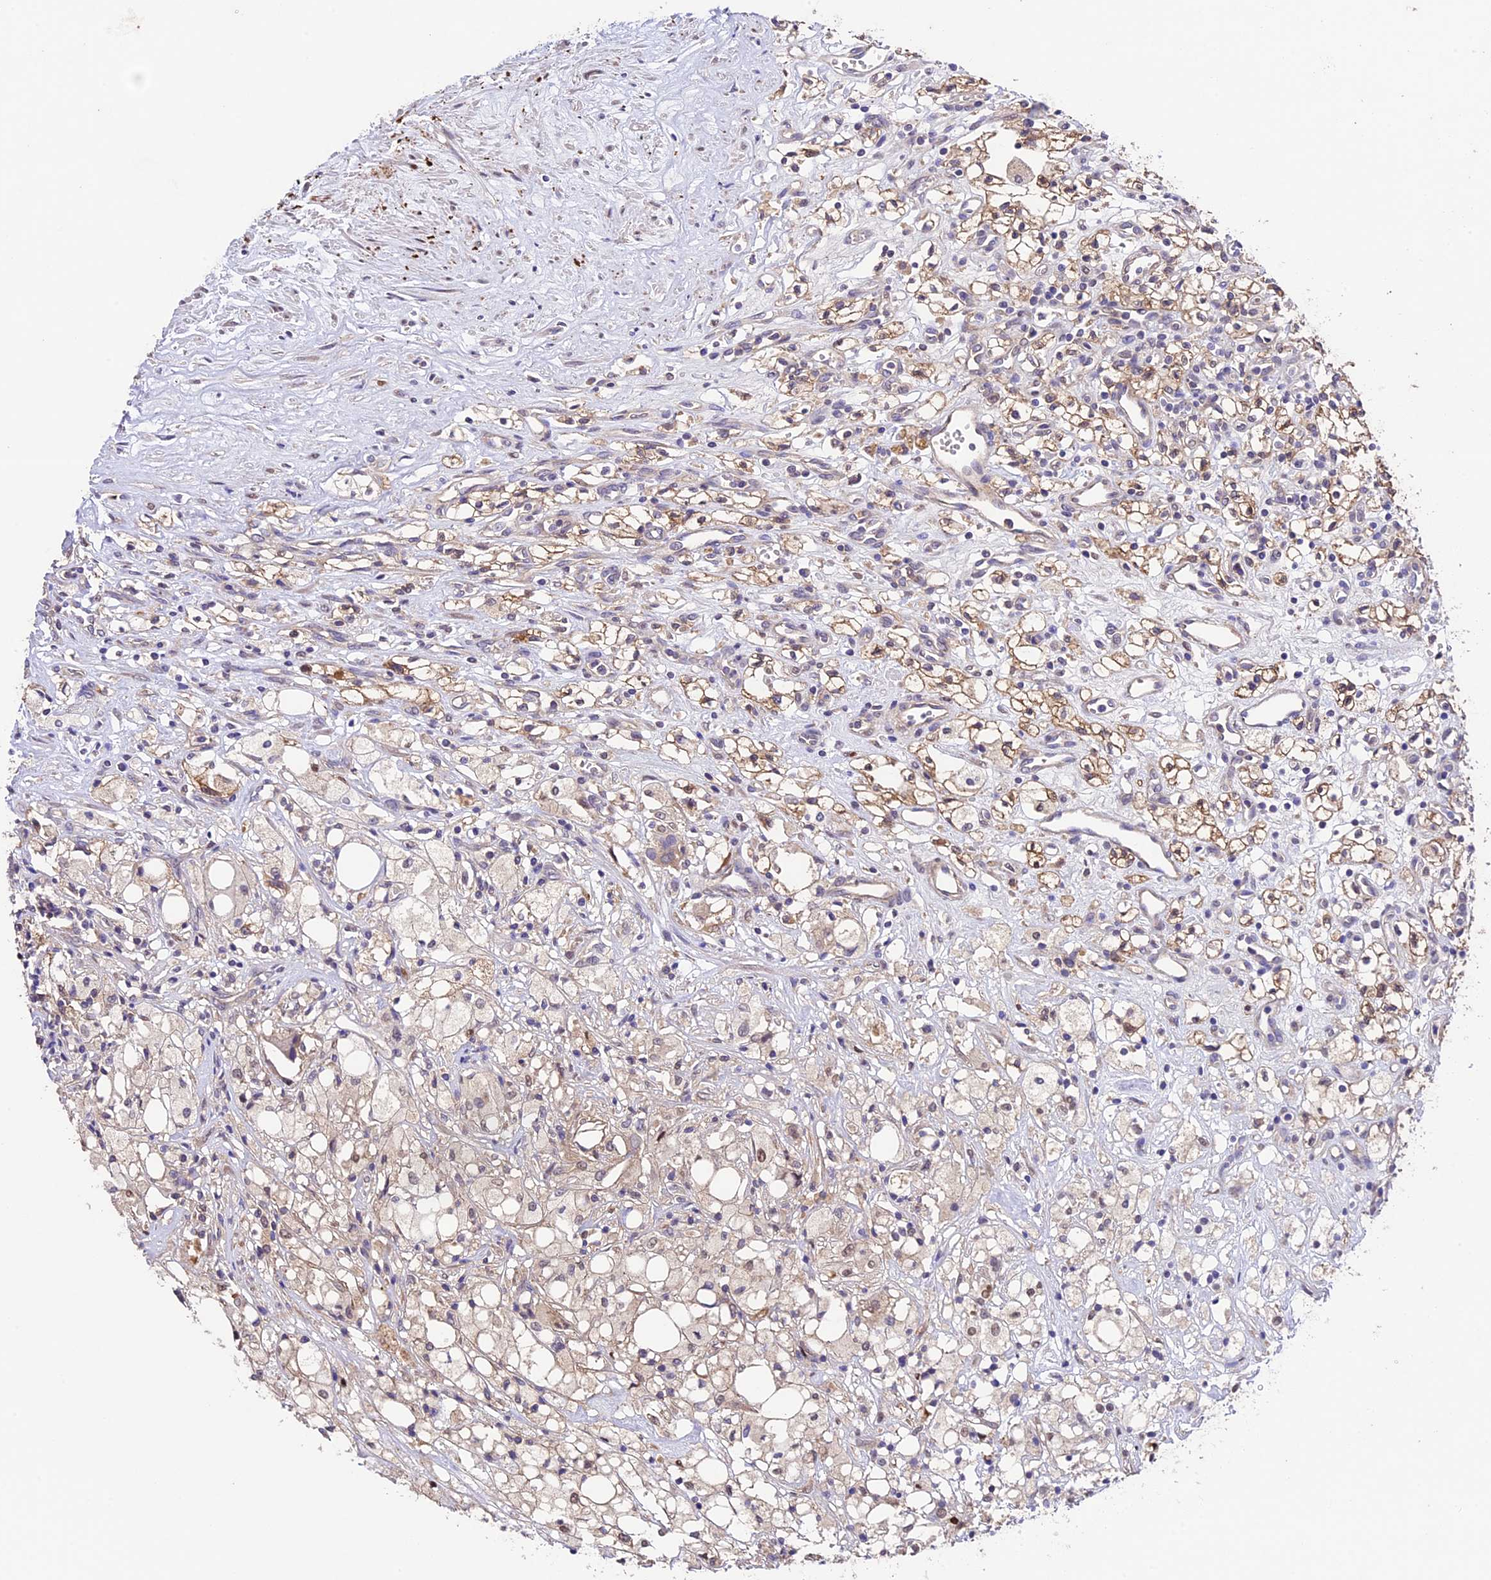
{"staining": {"intensity": "moderate", "quantity": "25%-75%", "location": "cytoplasmic/membranous"}, "tissue": "renal cancer", "cell_type": "Tumor cells", "image_type": "cancer", "snomed": [{"axis": "morphology", "description": "Adenocarcinoma, NOS"}, {"axis": "topography", "description": "Kidney"}], "caption": "A histopathology image showing moderate cytoplasmic/membranous expression in approximately 25%-75% of tumor cells in renal cancer (adenocarcinoma), as visualized by brown immunohistochemical staining.", "gene": "SBNO2", "patient": {"sex": "male", "age": 59}}